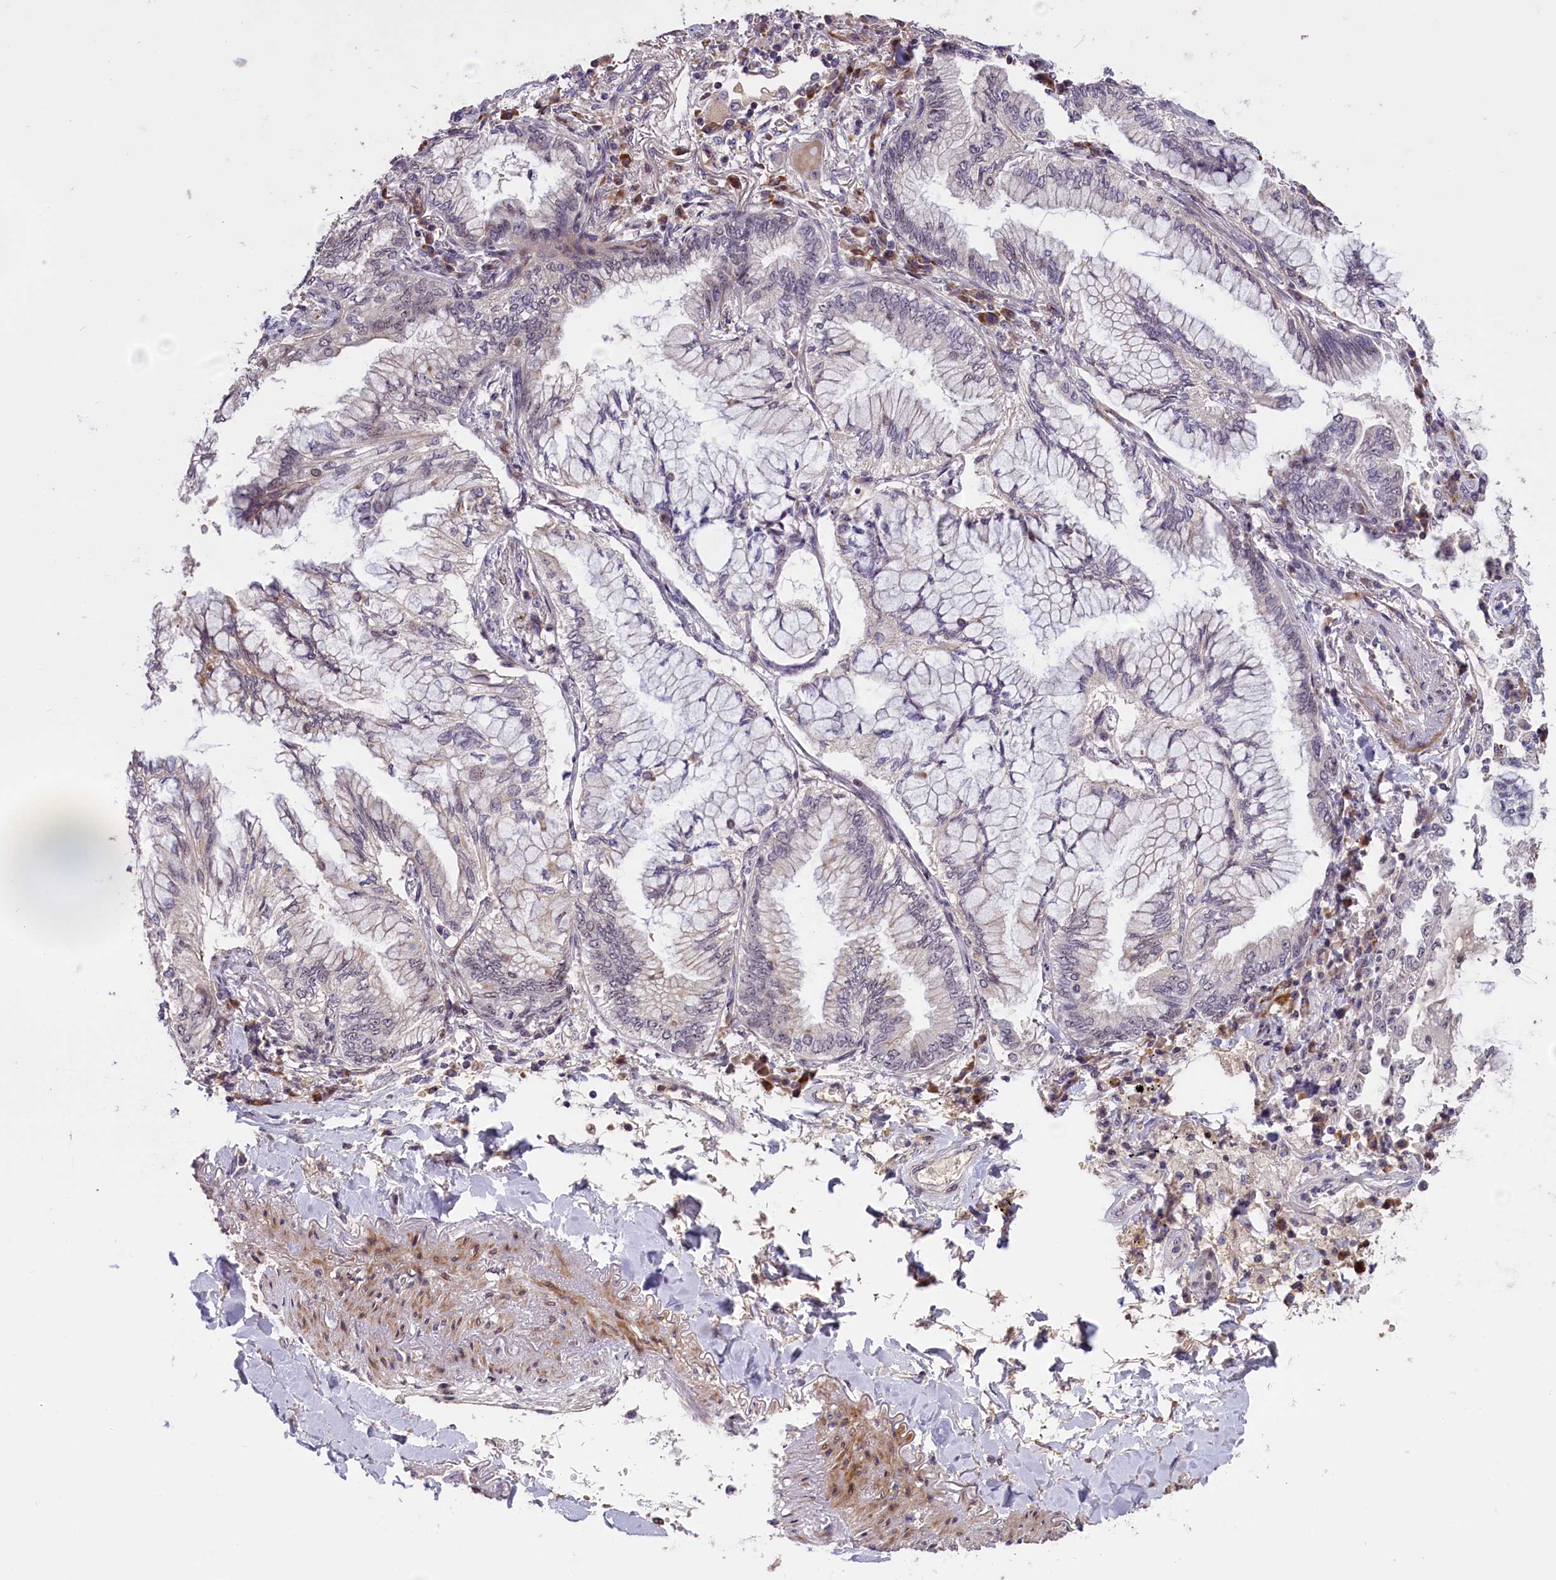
{"staining": {"intensity": "weak", "quantity": "25%-75%", "location": "nuclear"}, "tissue": "lung cancer", "cell_type": "Tumor cells", "image_type": "cancer", "snomed": [{"axis": "morphology", "description": "Adenocarcinoma, NOS"}, {"axis": "topography", "description": "Lung"}], "caption": "Approximately 25%-75% of tumor cells in lung cancer (adenocarcinoma) reveal weak nuclear protein staining as visualized by brown immunohistochemical staining.", "gene": "ENHO", "patient": {"sex": "female", "age": 70}}